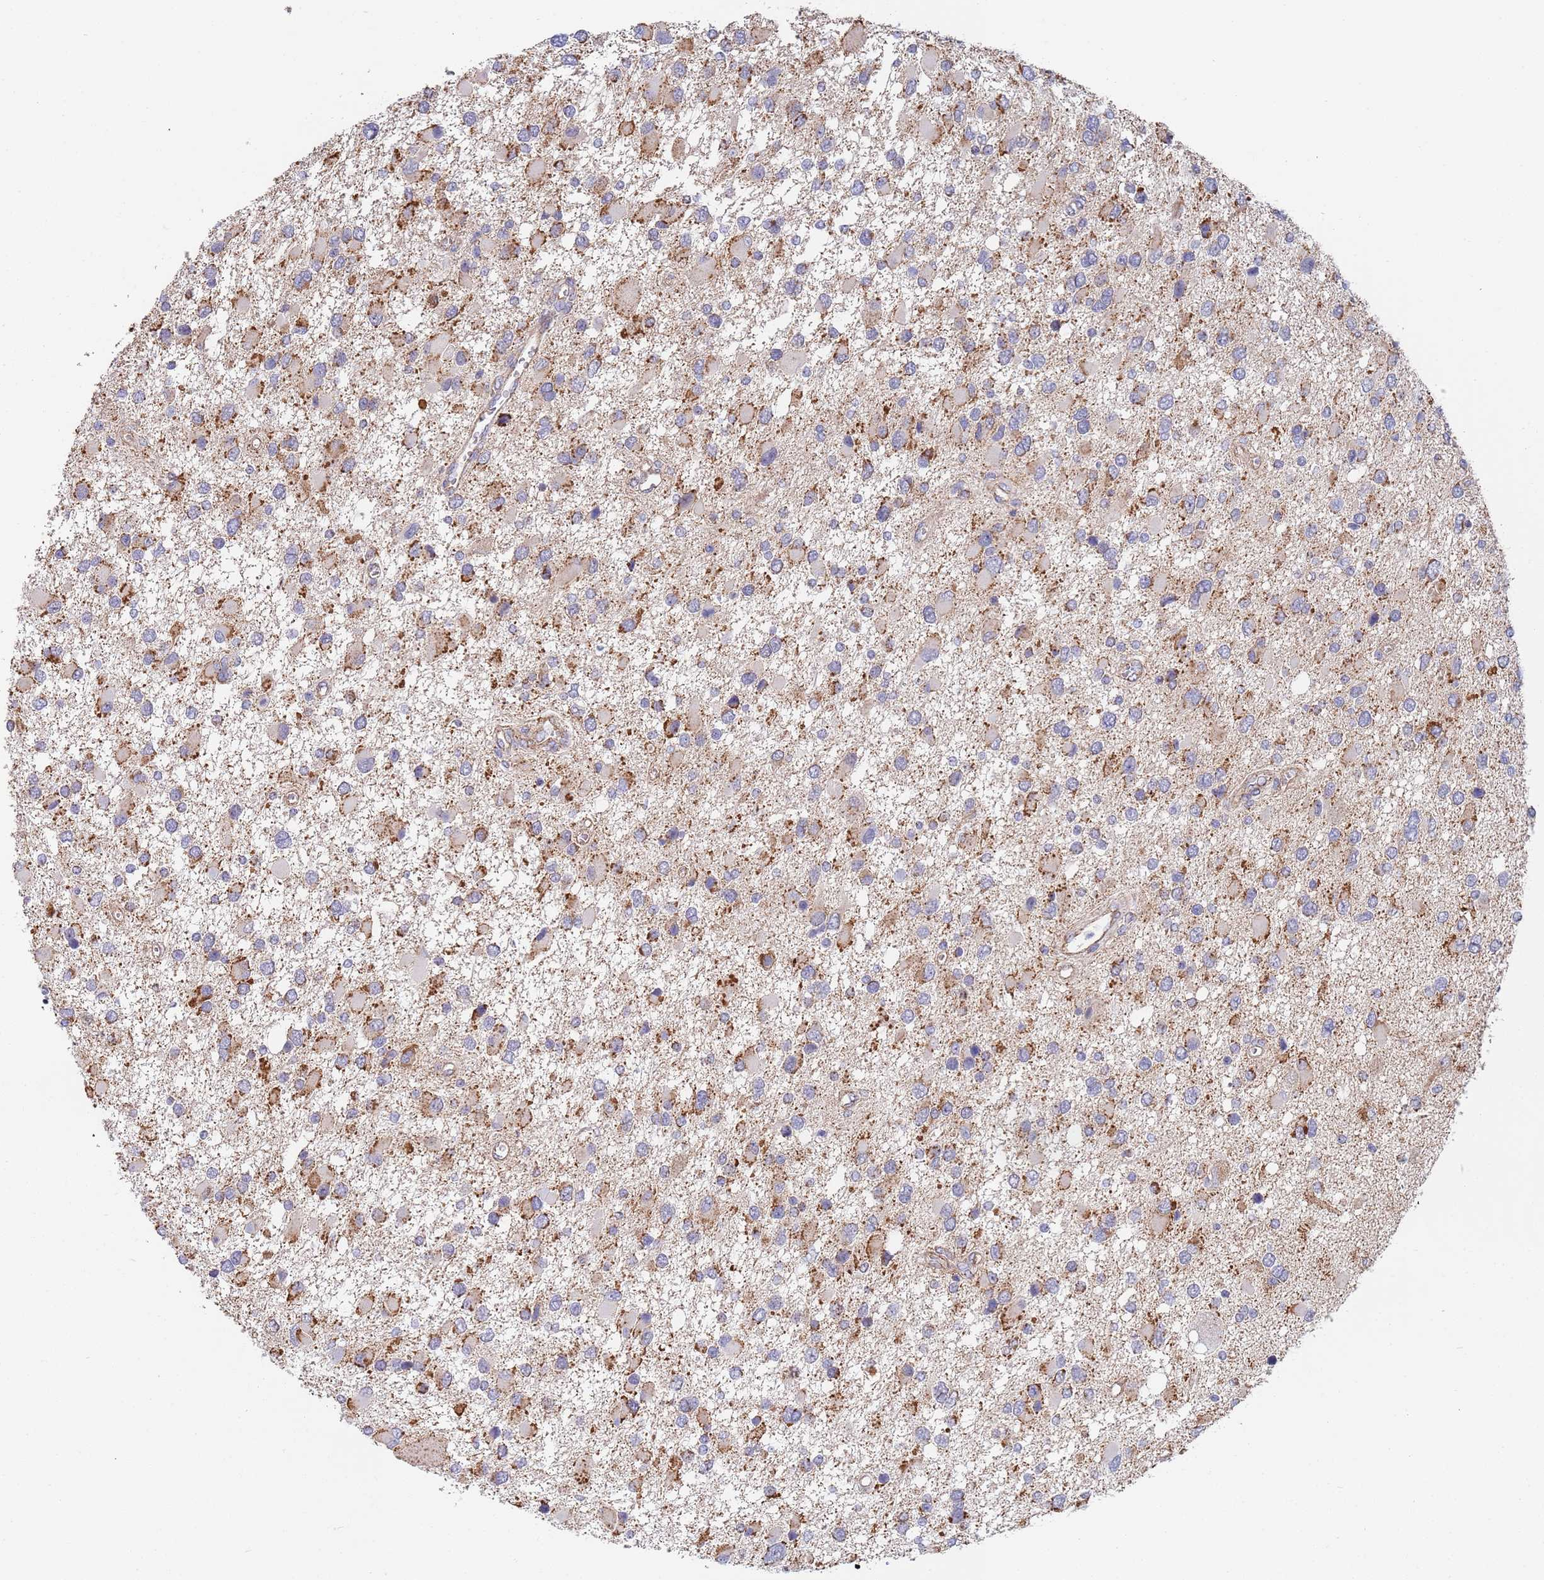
{"staining": {"intensity": "moderate", "quantity": "<25%", "location": "cytoplasmic/membranous"}, "tissue": "glioma", "cell_type": "Tumor cells", "image_type": "cancer", "snomed": [{"axis": "morphology", "description": "Glioma, malignant, High grade"}, {"axis": "topography", "description": "Brain"}], "caption": "Immunohistochemical staining of human glioma shows low levels of moderate cytoplasmic/membranous staining in about <25% of tumor cells. (IHC, brightfield microscopy, high magnification).", "gene": "PWWP3A", "patient": {"sex": "male", "age": 53}}